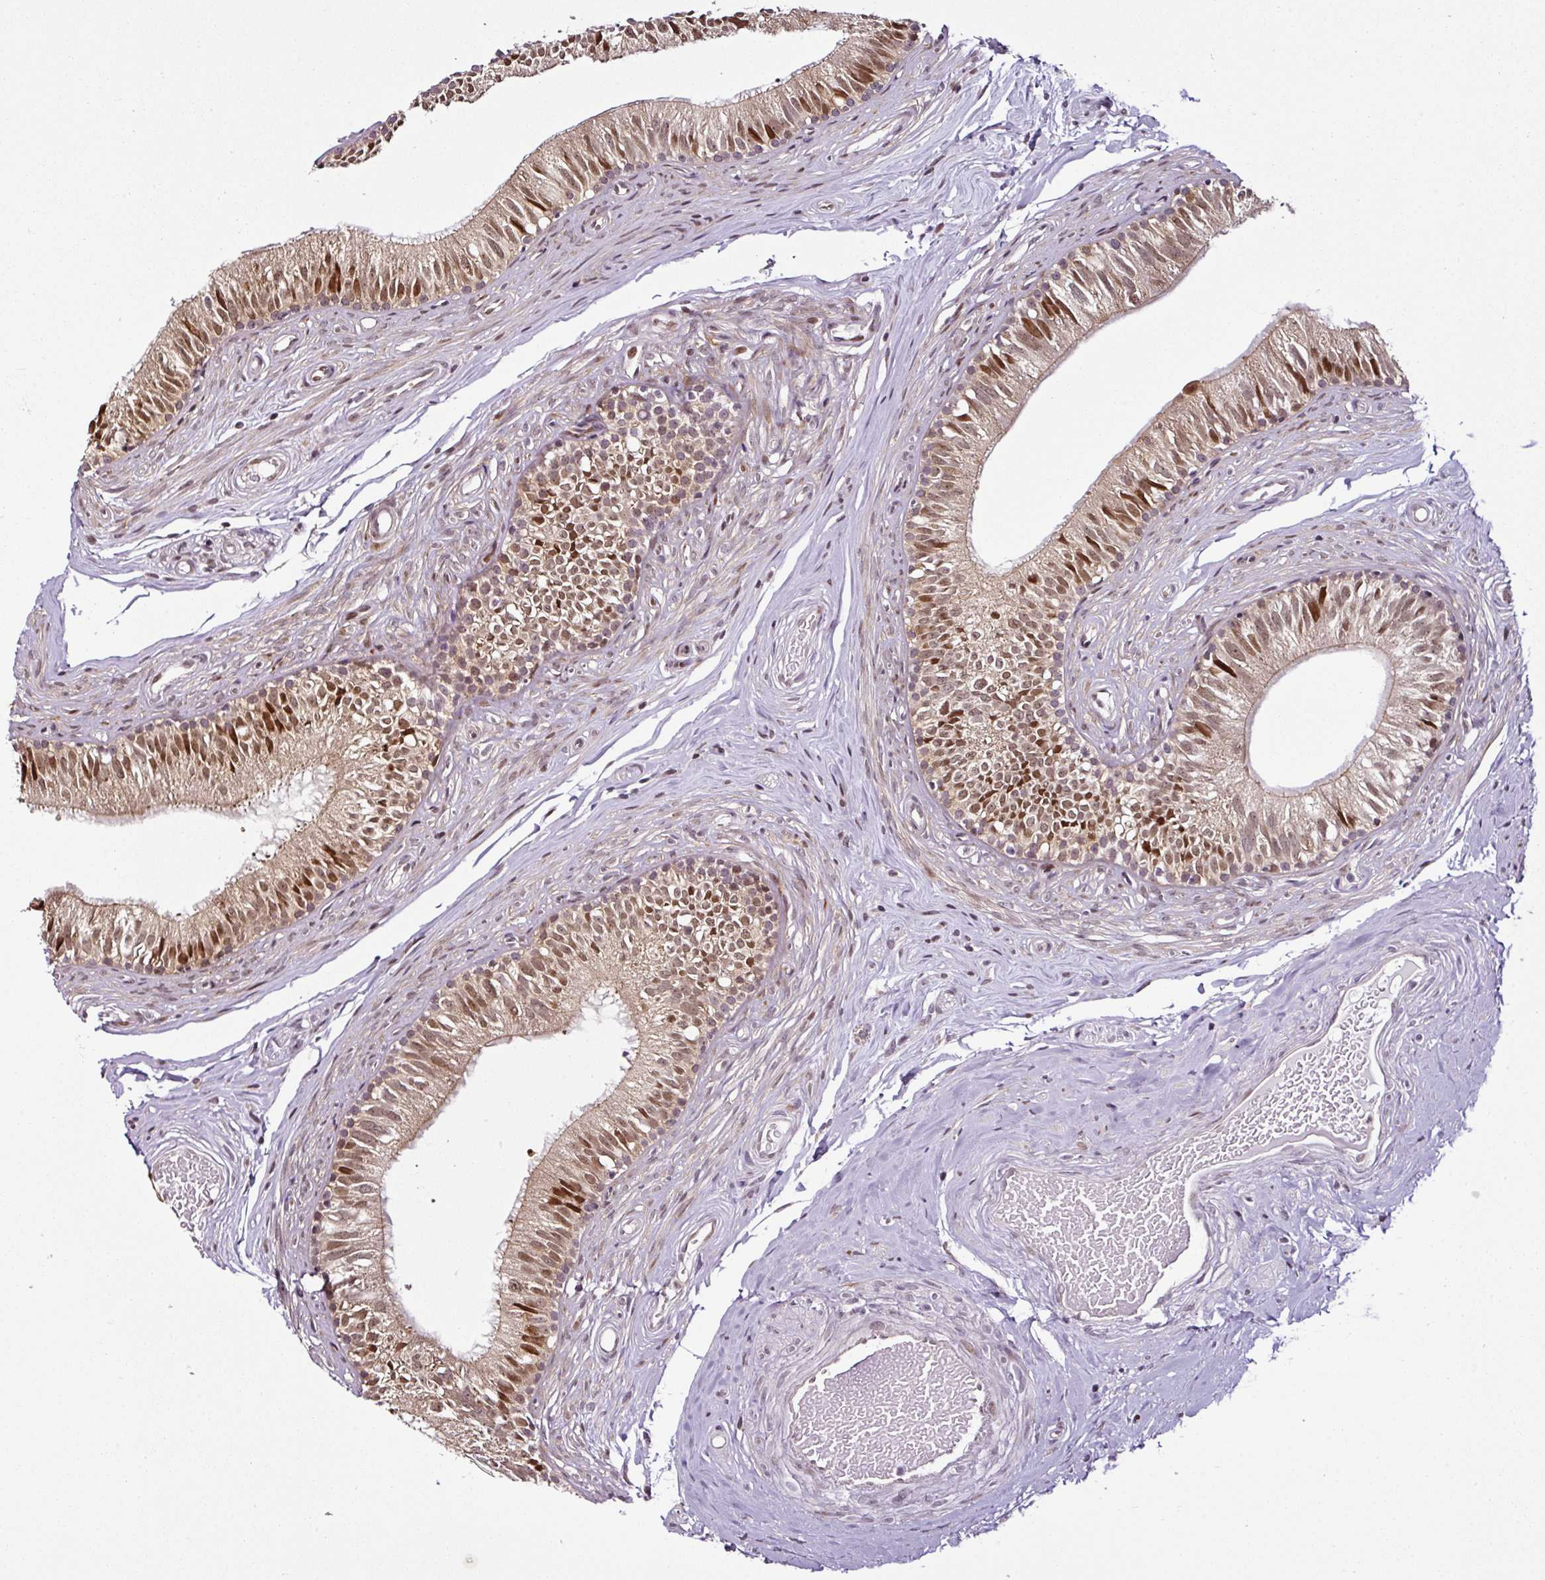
{"staining": {"intensity": "moderate", "quantity": ">75%", "location": "nuclear"}, "tissue": "epididymis", "cell_type": "Glandular cells", "image_type": "normal", "snomed": [{"axis": "morphology", "description": "Normal tissue, NOS"}, {"axis": "morphology", "description": "Seminoma, NOS"}, {"axis": "topography", "description": "Testis"}, {"axis": "topography", "description": "Epididymis"}], "caption": "Immunohistochemical staining of unremarkable epididymis shows medium levels of moderate nuclear expression in approximately >75% of glandular cells.", "gene": "COPRS", "patient": {"sex": "male", "age": 45}}